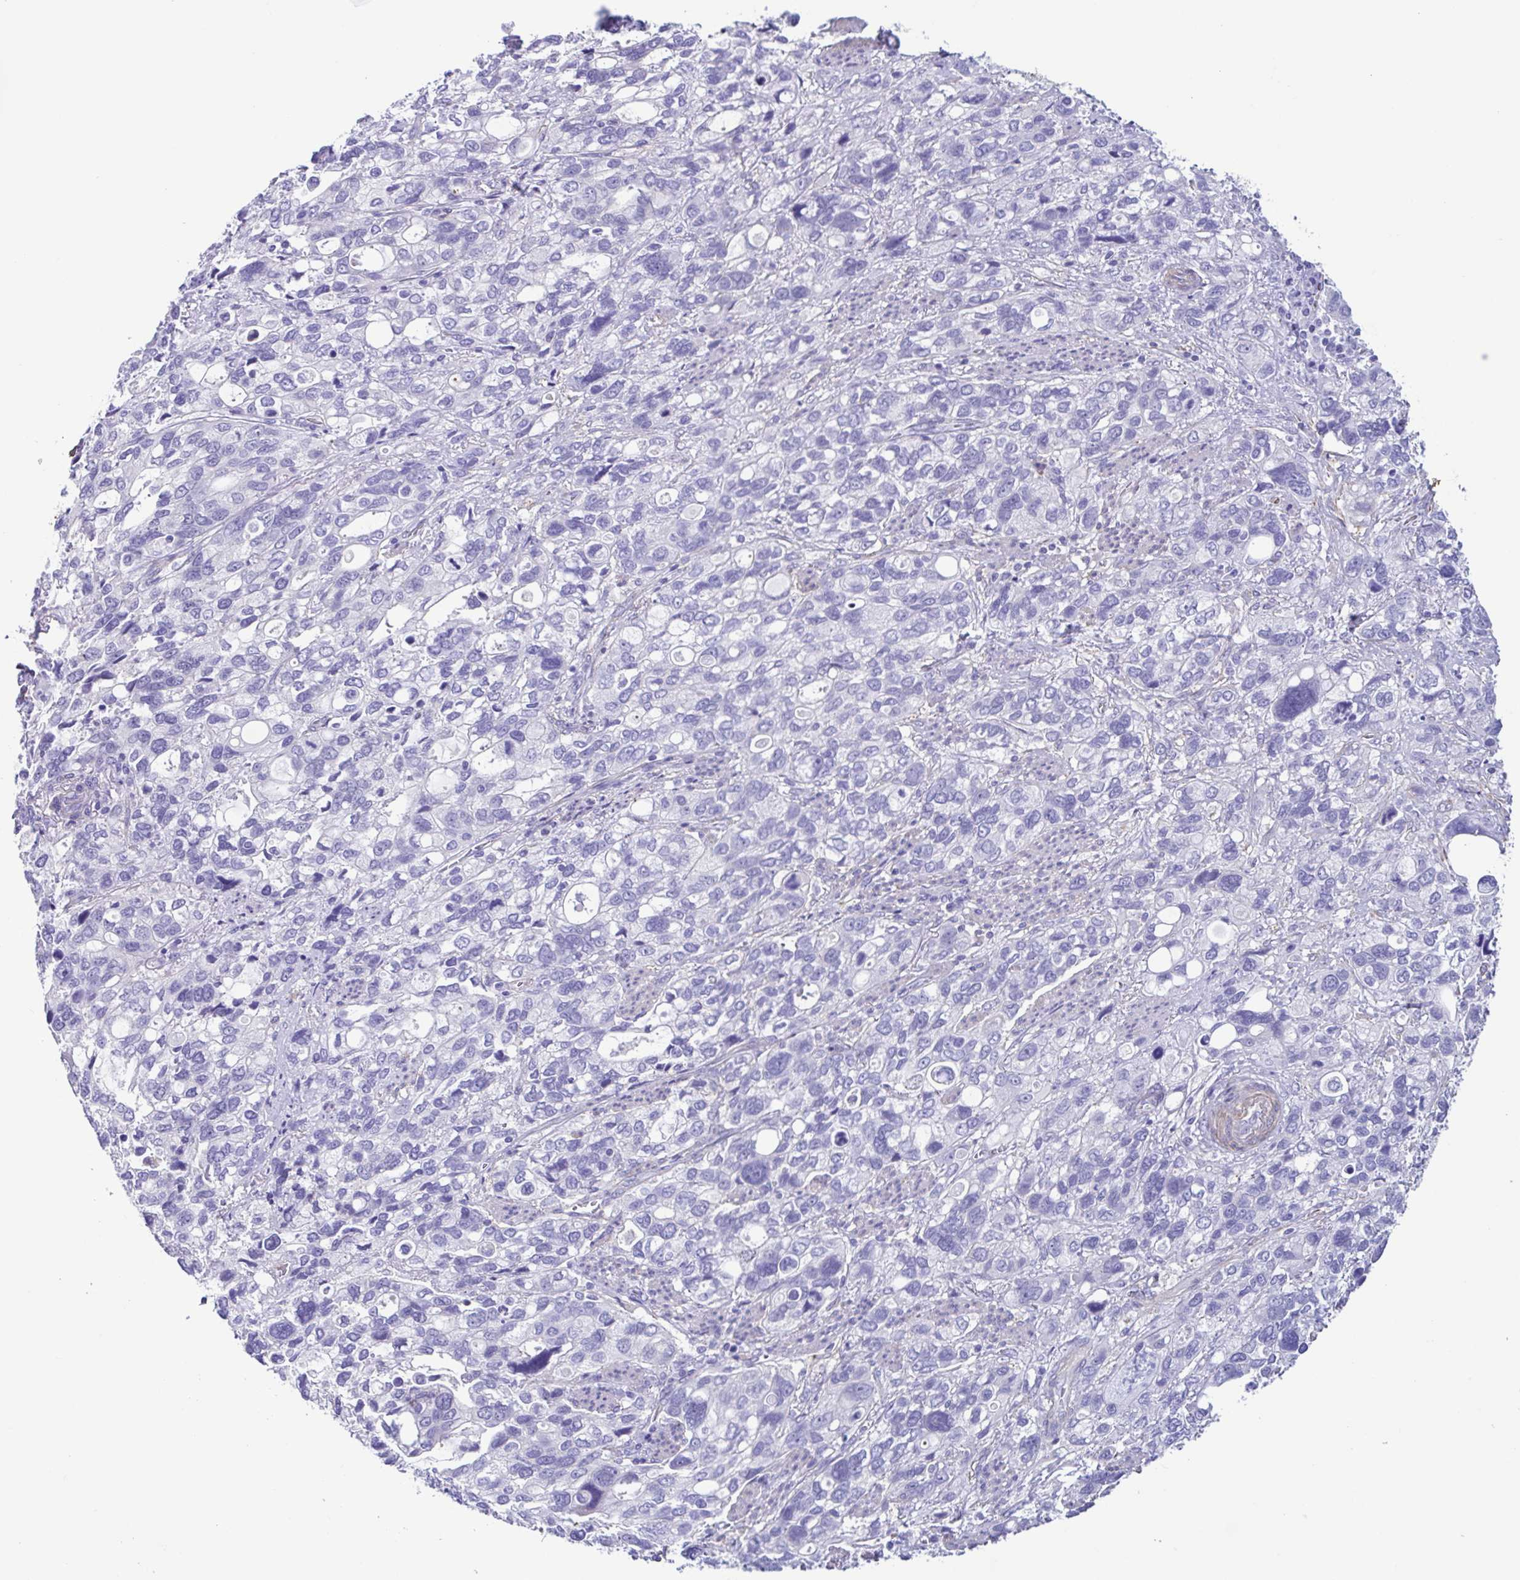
{"staining": {"intensity": "negative", "quantity": "none", "location": "none"}, "tissue": "stomach cancer", "cell_type": "Tumor cells", "image_type": "cancer", "snomed": [{"axis": "morphology", "description": "Adenocarcinoma, NOS"}, {"axis": "topography", "description": "Stomach, upper"}], "caption": "This photomicrograph is of stomach adenocarcinoma stained with IHC to label a protein in brown with the nuclei are counter-stained blue. There is no expression in tumor cells.", "gene": "CYP11B1", "patient": {"sex": "female", "age": 81}}